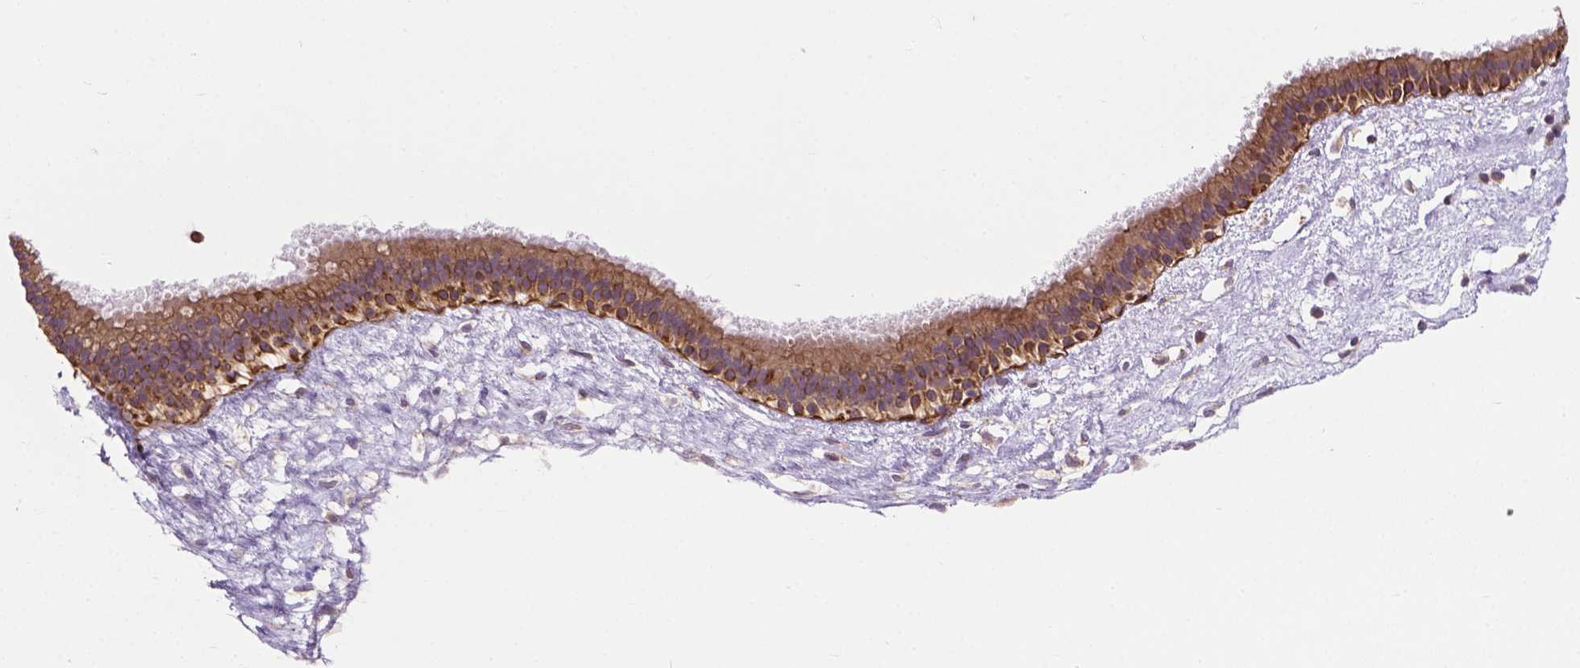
{"staining": {"intensity": "strong", "quantity": ">75%", "location": "cytoplasmic/membranous"}, "tissue": "nasopharynx", "cell_type": "Respiratory epithelial cells", "image_type": "normal", "snomed": [{"axis": "morphology", "description": "Normal tissue, NOS"}, {"axis": "topography", "description": "Nasopharynx"}], "caption": "A high amount of strong cytoplasmic/membranous staining is appreciated in approximately >75% of respiratory epithelial cells in benign nasopharynx.", "gene": "MZT1", "patient": {"sex": "male", "age": 24}}